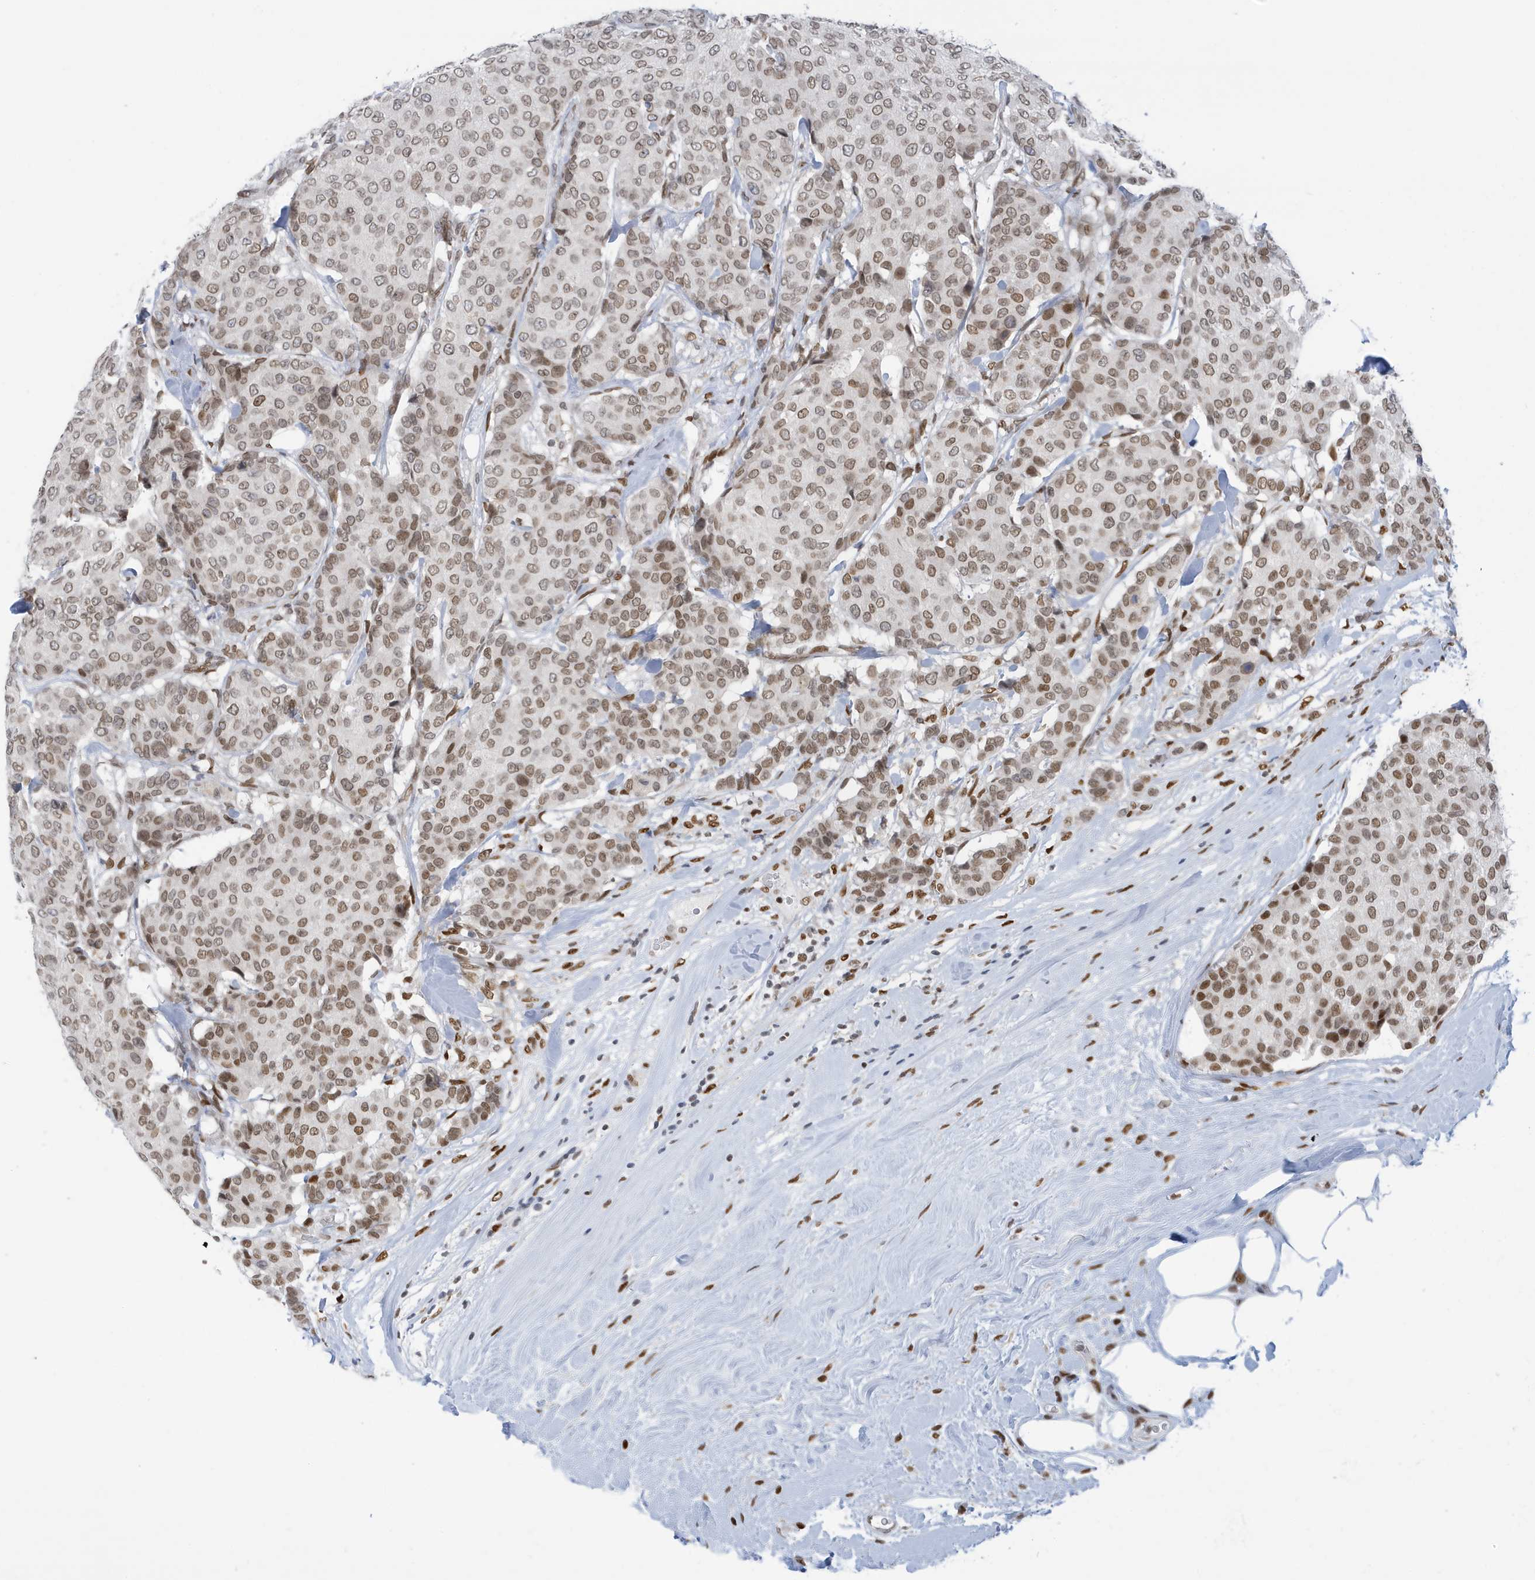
{"staining": {"intensity": "moderate", "quantity": ">75%", "location": "nuclear"}, "tissue": "breast cancer", "cell_type": "Tumor cells", "image_type": "cancer", "snomed": [{"axis": "morphology", "description": "Duct carcinoma"}, {"axis": "topography", "description": "Breast"}], "caption": "Brown immunohistochemical staining in human breast invasive ductal carcinoma reveals moderate nuclear staining in approximately >75% of tumor cells.", "gene": "PCYT1A", "patient": {"sex": "female", "age": 75}}